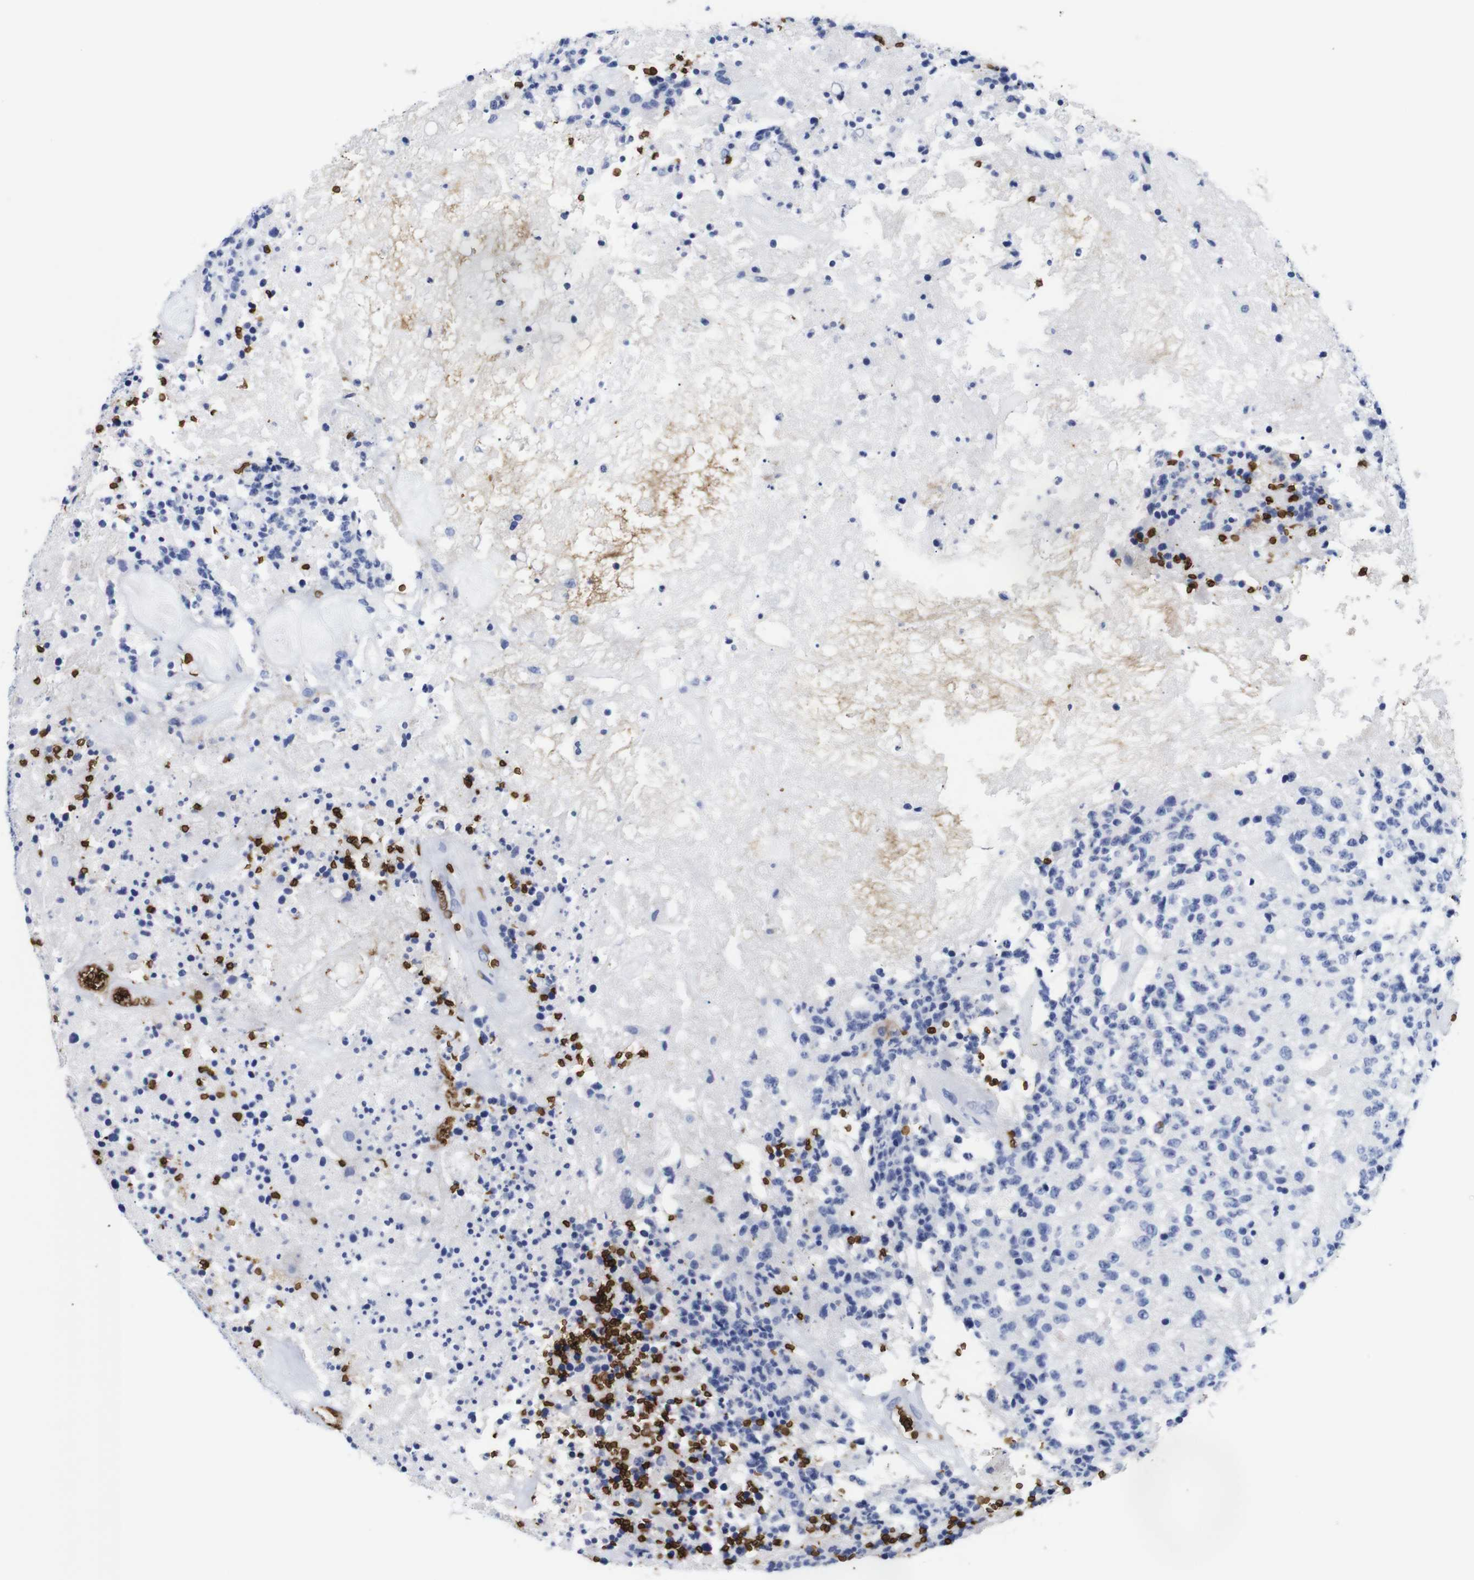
{"staining": {"intensity": "negative", "quantity": "none", "location": "none"}, "tissue": "glioma", "cell_type": "Tumor cells", "image_type": "cancer", "snomed": [{"axis": "morphology", "description": "Glioma, malignant, High grade"}, {"axis": "topography", "description": "pancreas cauda"}], "caption": "Tumor cells are negative for protein expression in human glioma.", "gene": "S1PR2", "patient": {"sex": "male", "age": 60}}